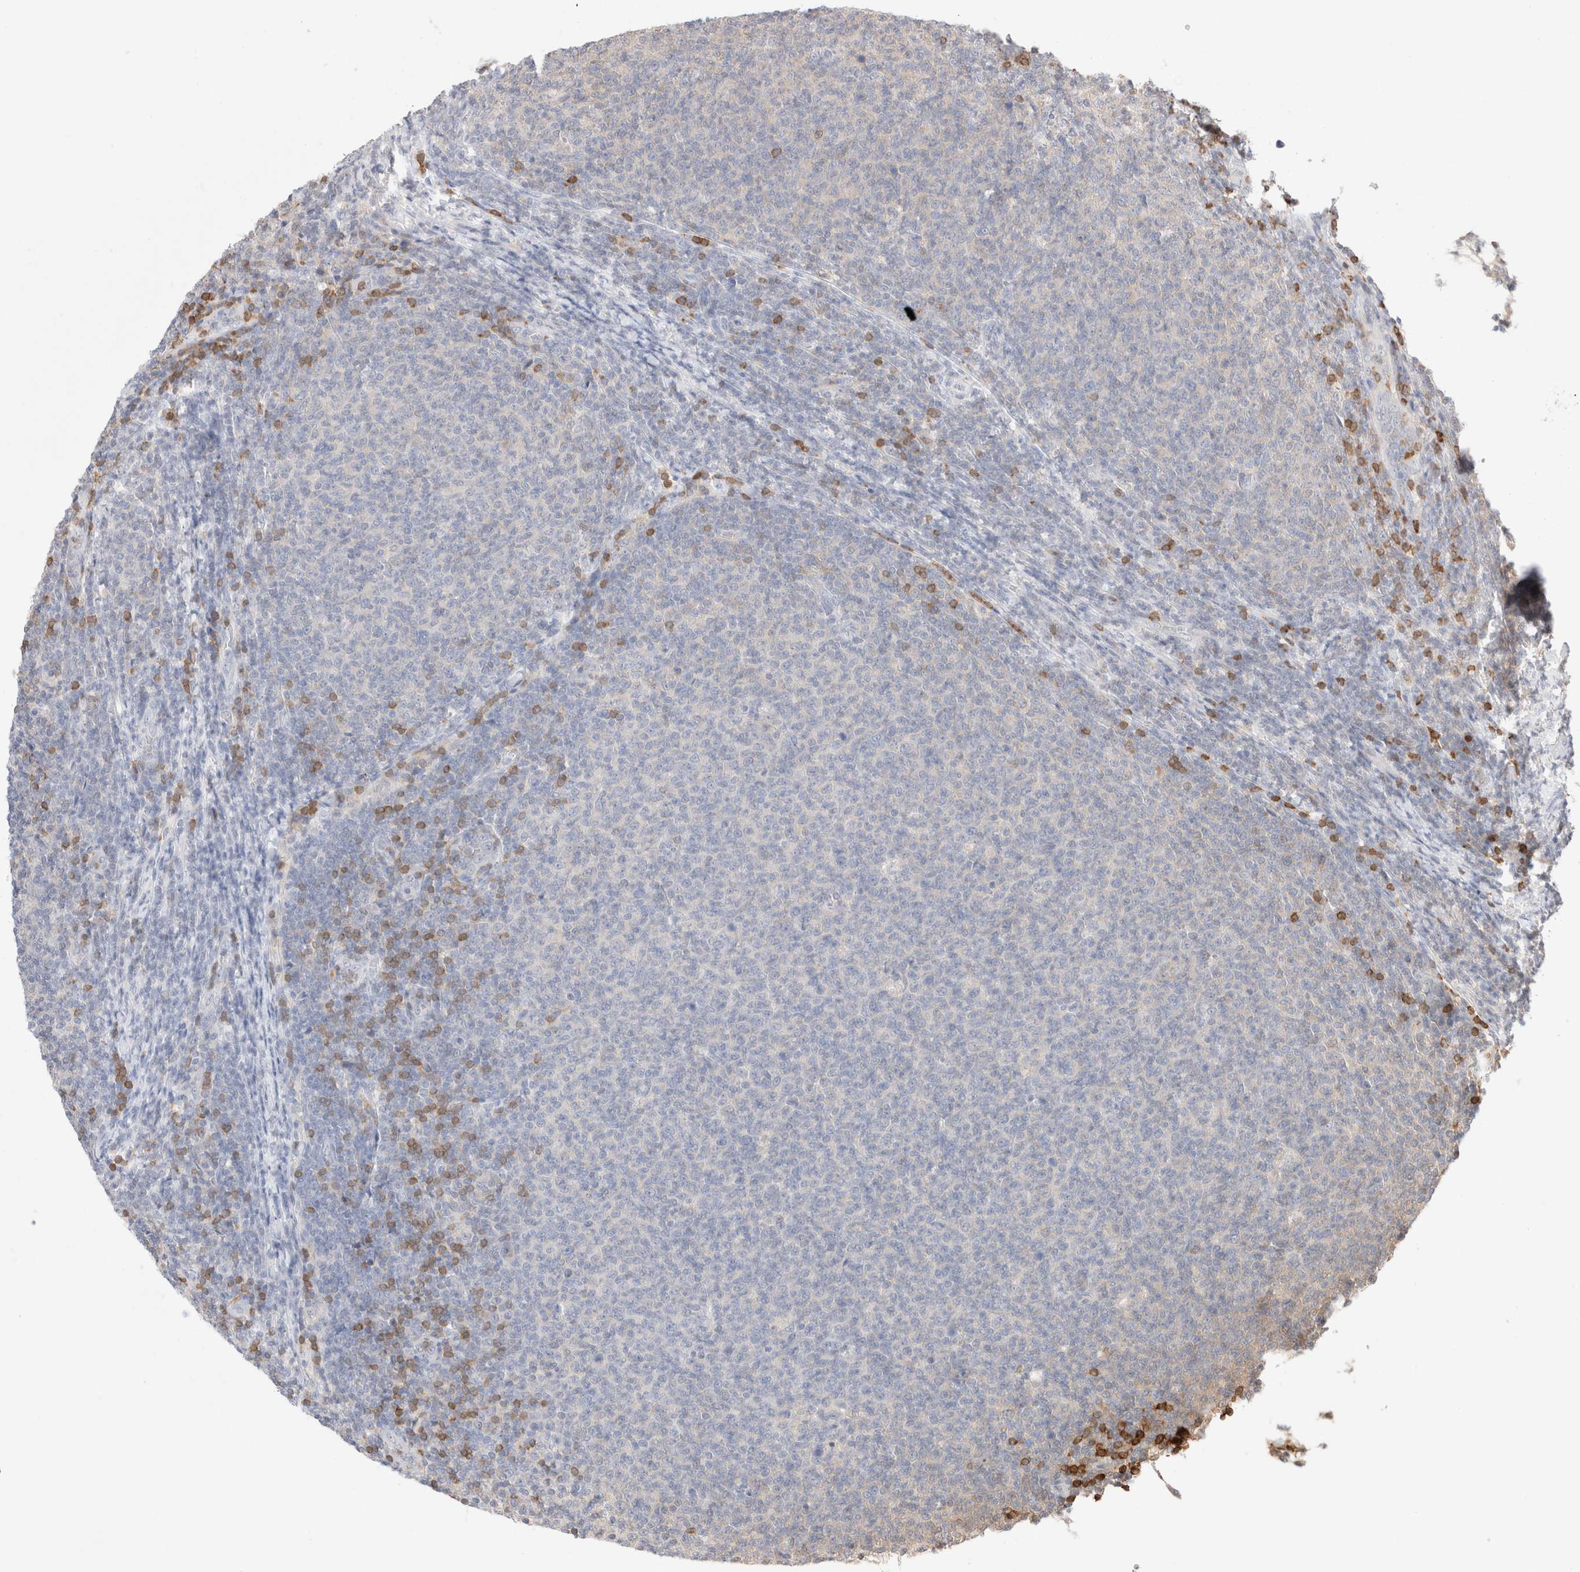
{"staining": {"intensity": "negative", "quantity": "none", "location": "none"}, "tissue": "lymphoma", "cell_type": "Tumor cells", "image_type": "cancer", "snomed": [{"axis": "morphology", "description": "Malignant lymphoma, non-Hodgkin's type, Low grade"}, {"axis": "topography", "description": "Lymph node"}], "caption": "Human malignant lymphoma, non-Hodgkin's type (low-grade) stained for a protein using immunohistochemistry demonstrates no staining in tumor cells.", "gene": "STARD10", "patient": {"sex": "male", "age": 66}}